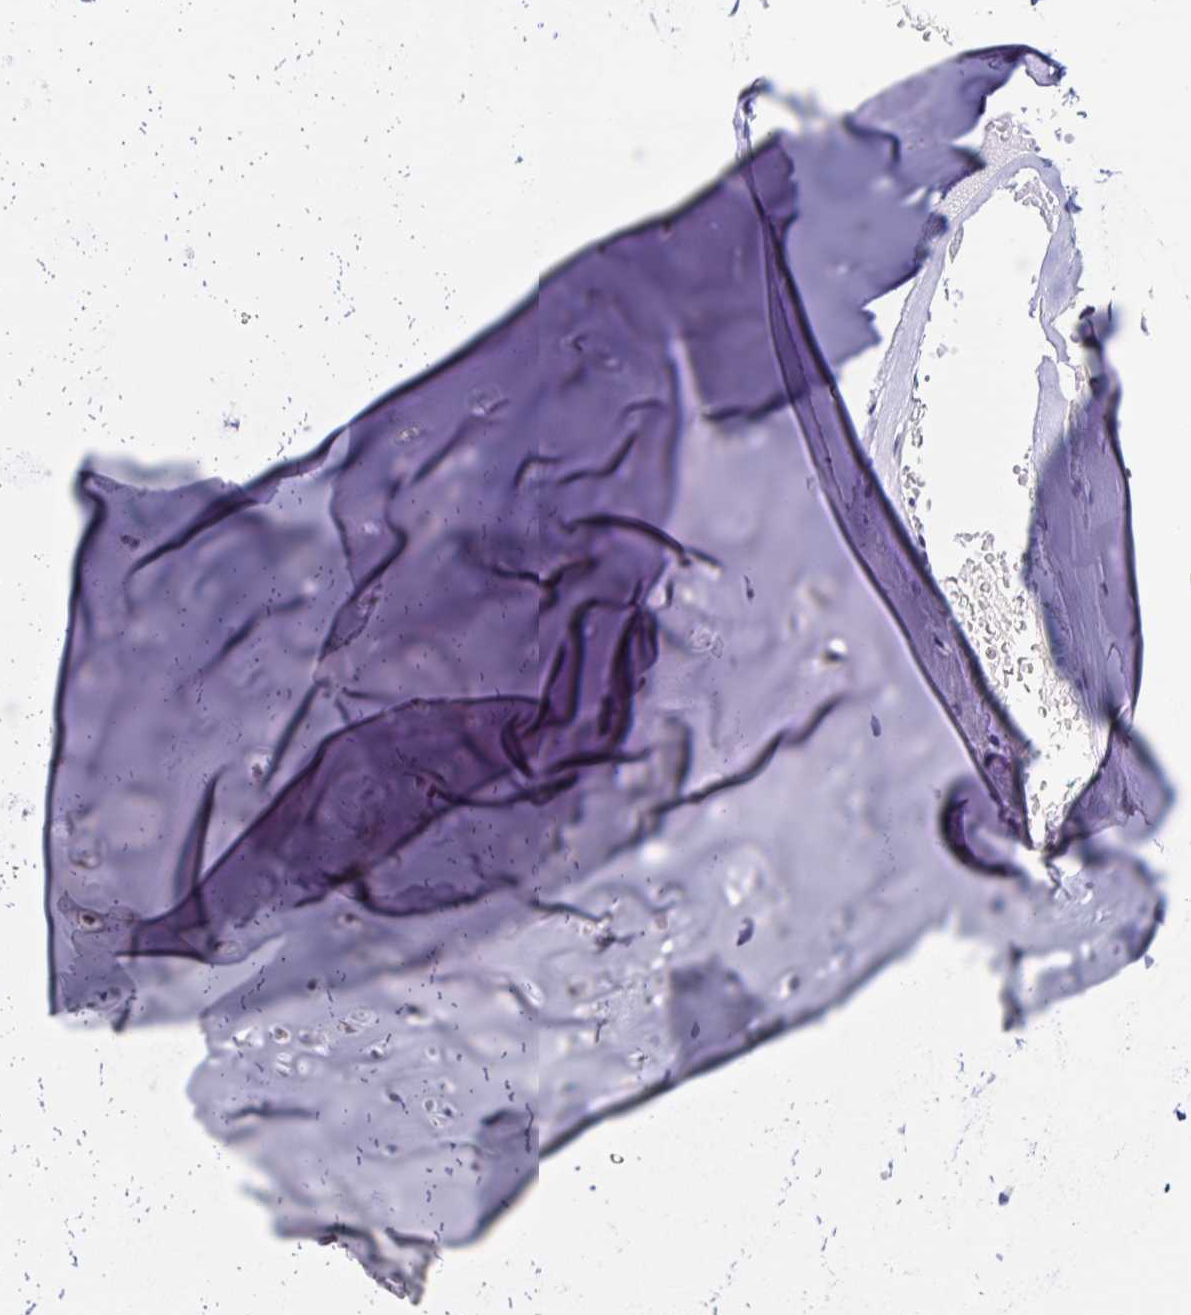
{"staining": {"intensity": "negative", "quantity": "none", "location": "none"}, "tissue": "adipose tissue", "cell_type": "Adipocytes", "image_type": "normal", "snomed": [{"axis": "morphology", "description": "Normal tissue, NOS"}, {"axis": "morphology", "description": "Basal cell carcinoma"}, {"axis": "topography", "description": "Cartilage tissue"}, {"axis": "topography", "description": "Nasopharynx"}, {"axis": "topography", "description": "Oral tissue"}], "caption": "IHC micrograph of benign adipose tissue: human adipose tissue stained with DAB (3,3'-diaminobenzidine) displays no significant protein expression in adipocytes. The staining was performed using DAB to visualize the protein expression in brown, while the nuclei were stained in blue with hematoxylin (Magnification: 20x).", "gene": "SYNE2", "patient": {"sex": "female", "age": 77}}